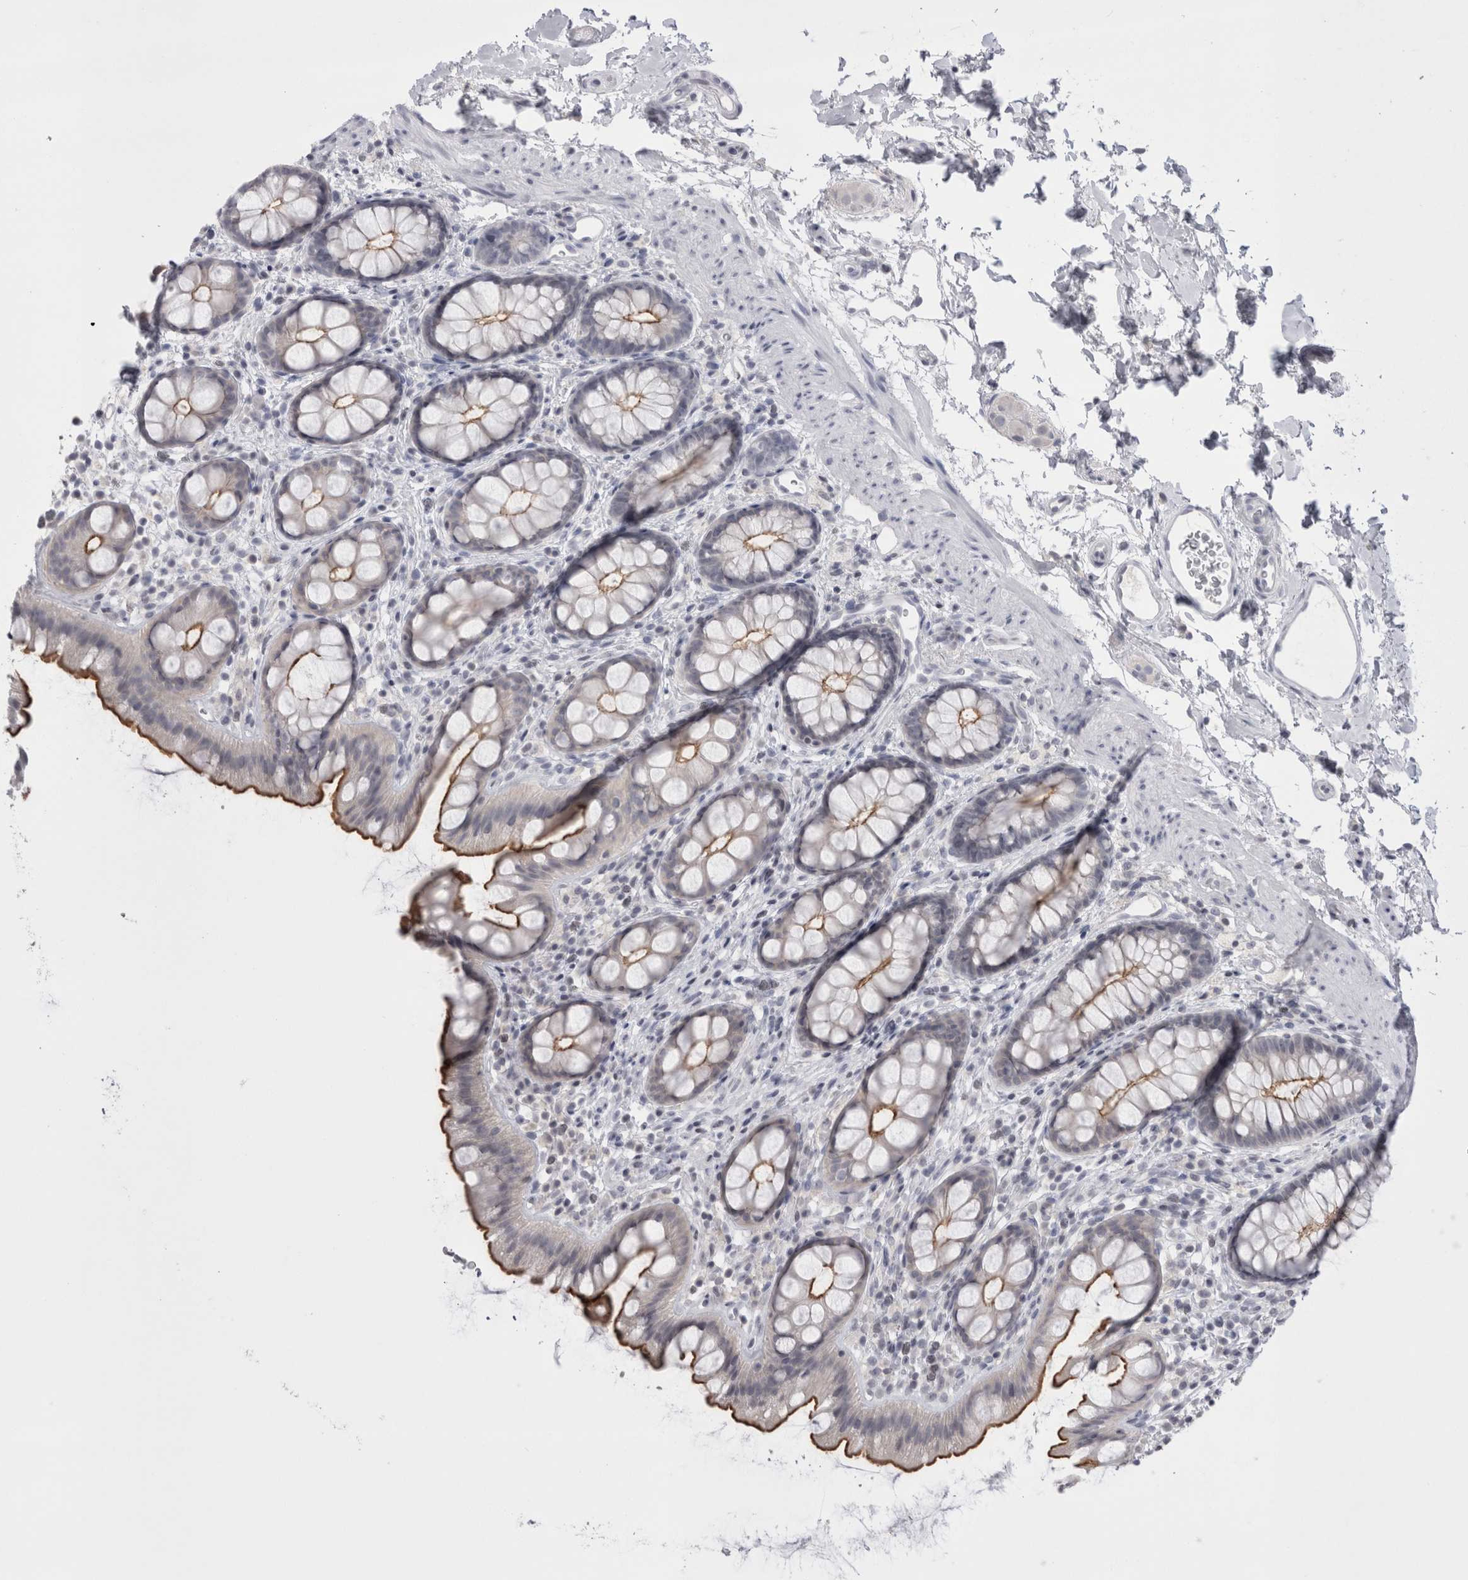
{"staining": {"intensity": "moderate", "quantity": "25%-75%", "location": "cytoplasmic/membranous"}, "tissue": "rectum", "cell_type": "Glandular cells", "image_type": "normal", "snomed": [{"axis": "morphology", "description": "Normal tissue, NOS"}, {"axis": "topography", "description": "Rectum"}], "caption": "High-power microscopy captured an immunohistochemistry image of normal rectum, revealing moderate cytoplasmic/membranous staining in approximately 25%-75% of glandular cells. The staining was performed using DAB (3,3'-diaminobenzidine), with brown indicating positive protein expression. Nuclei are stained blue with hematoxylin.", "gene": "FNDC8", "patient": {"sex": "female", "age": 65}}